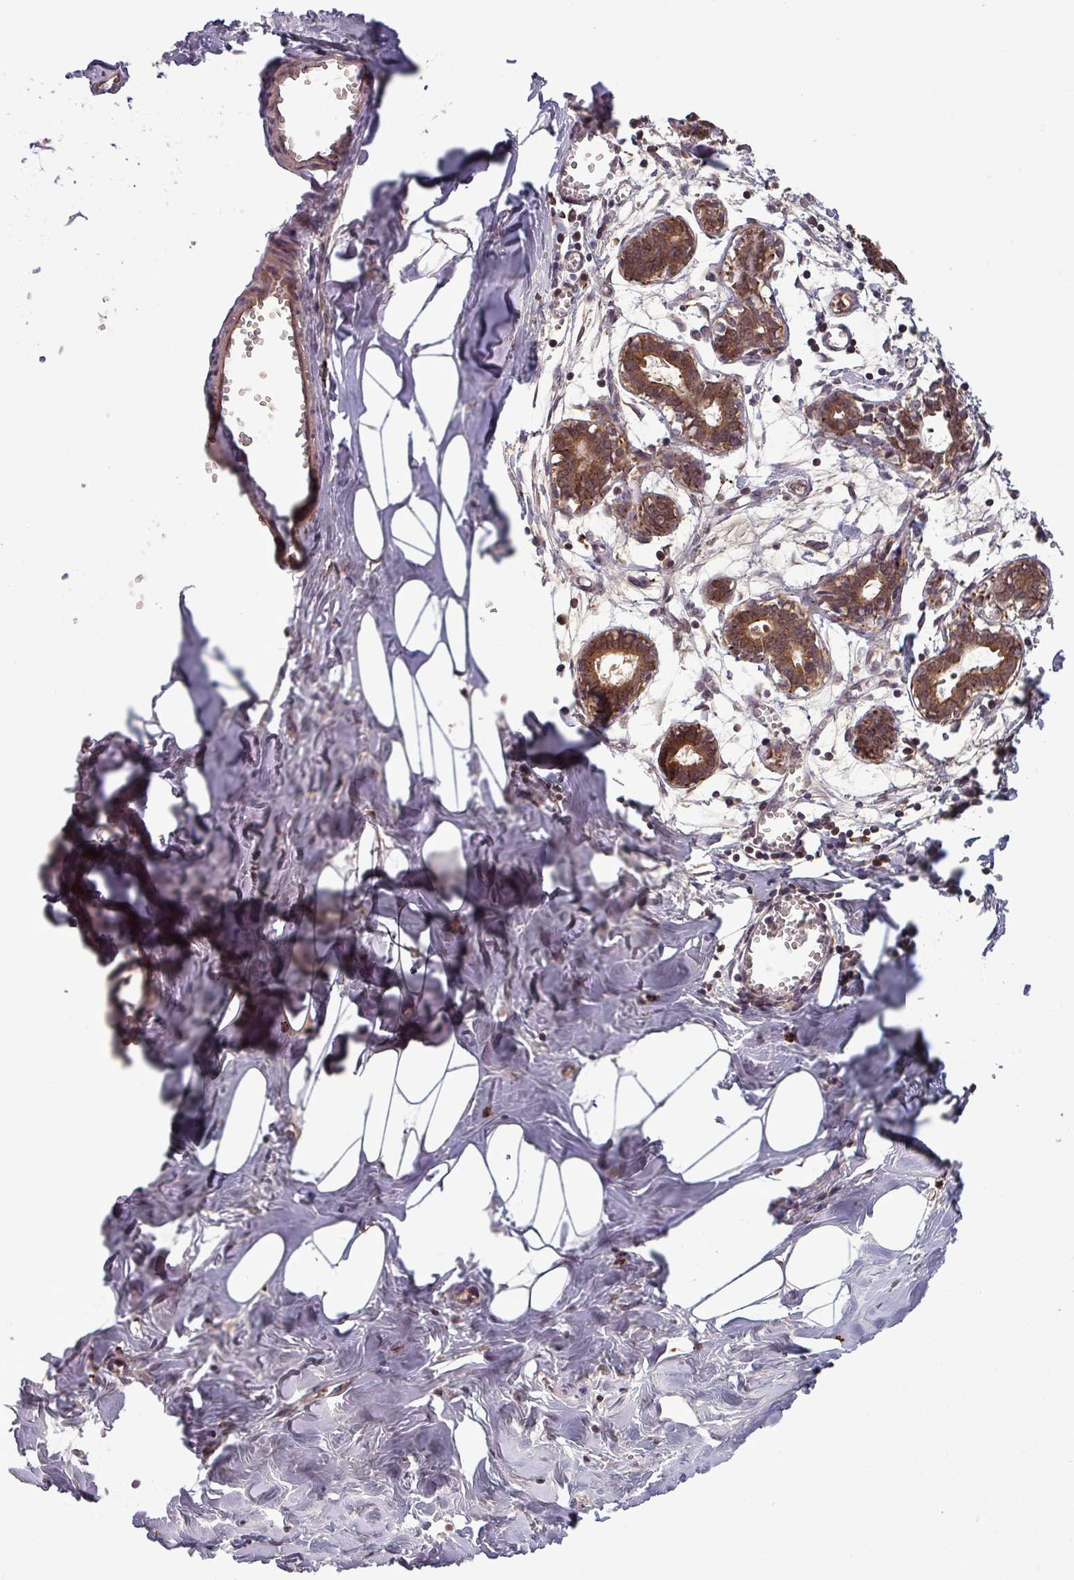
{"staining": {"intensity": "negative", "quantity": "none", "location": "none"}, "tissue": "breast", "cell_type": "Adipocytes", "image_type": "normal", "snomed": [{"axis": "morphology", "description": "Normal tissue, NOS"}, {"axis": "topography", "description": "Breast"}], "caption": "DAB immunohistochemical staining of unremarkable breast displays no significant staining in adipocytes.", "gene": "PUS1", "patient": {"sex": "female", "age": 27}}